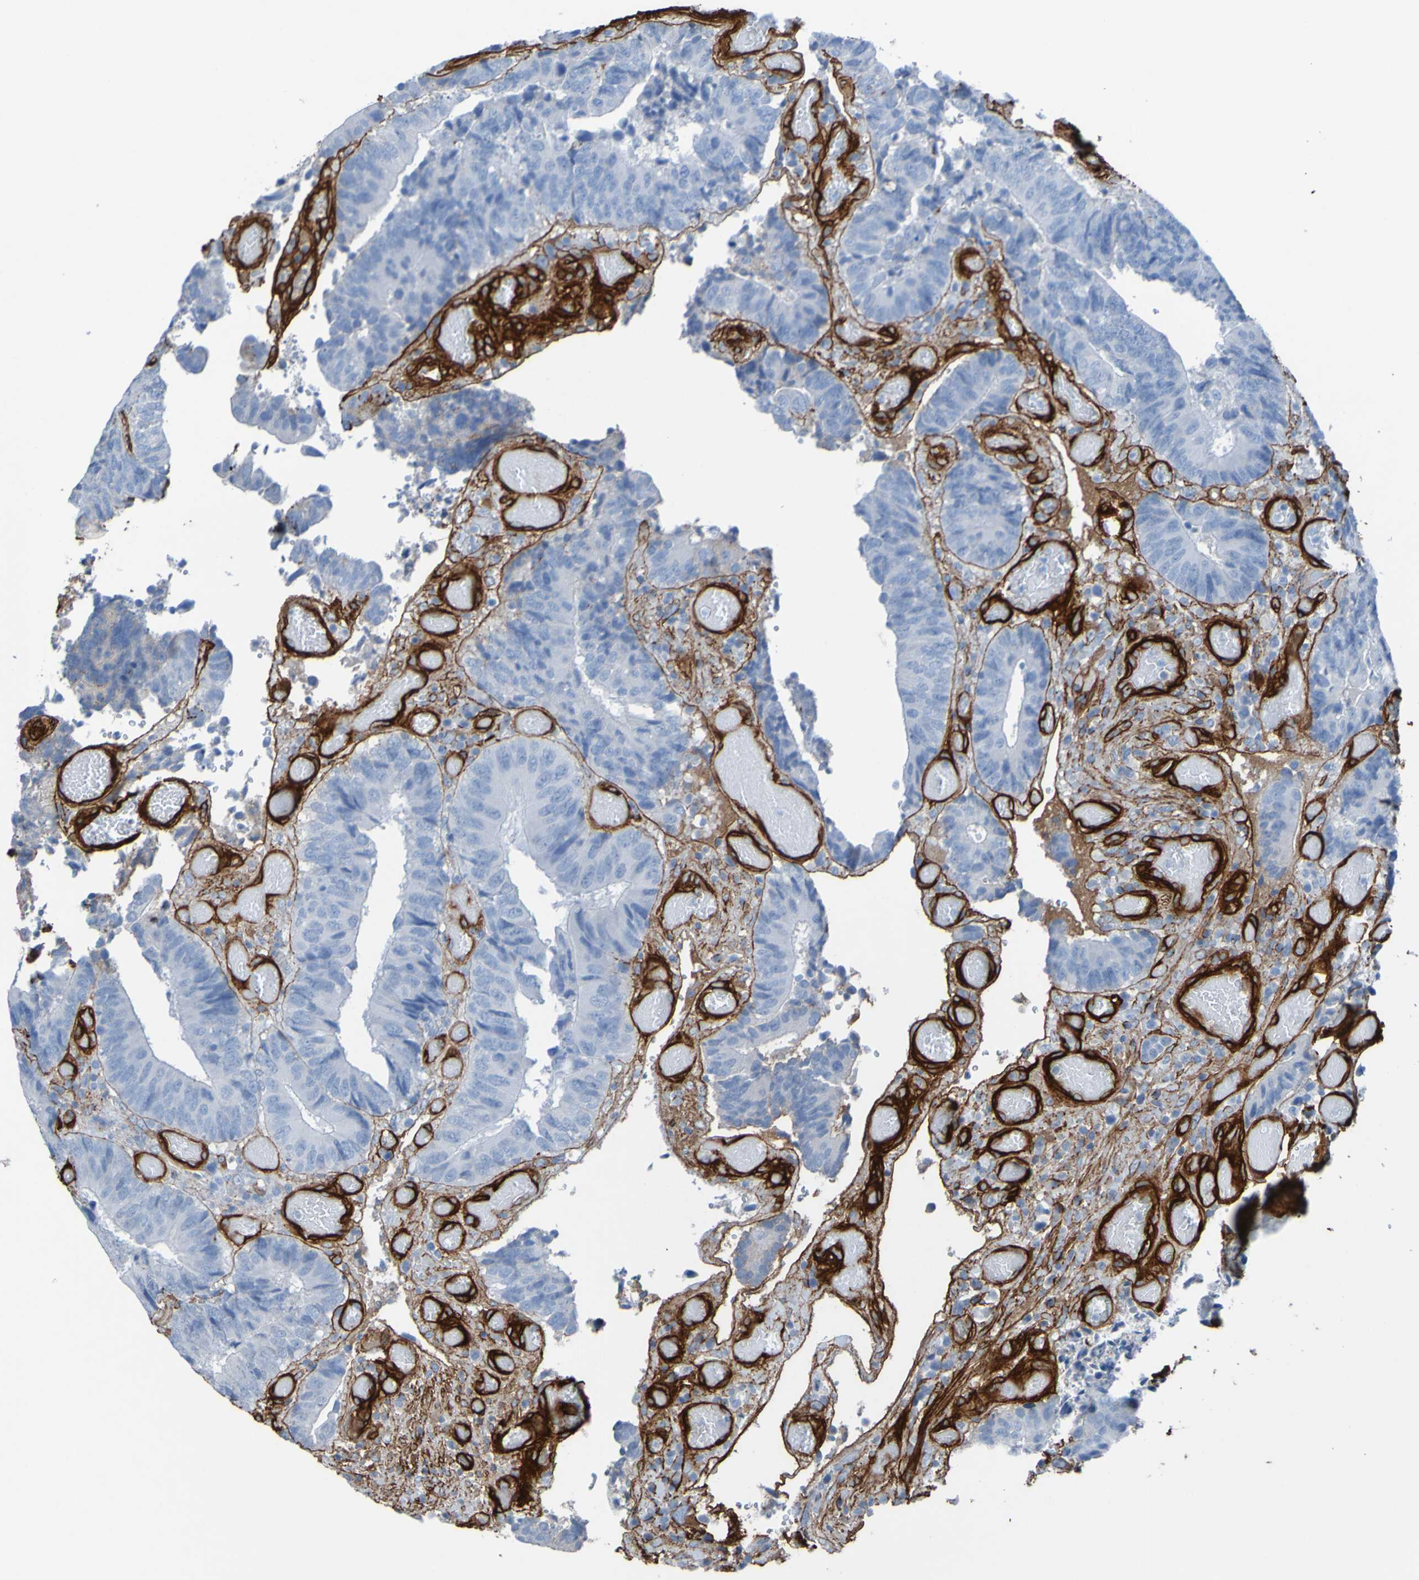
{"staining": {"intensity": "negative", "quantity": "none", "location": "none"}, "tissue": "colorectal cancer", "cell_type": "Tumor cells", "image_type": "cancer", "snomed": [{"axis": "morphology", "description": "Adenocarcinoma, NOS"}, {"axis": "topography", "description": "Rectum"}], "caption": "Human colorectal cancer (adenocarcinoma) stained for a protein using immunohistochemistry shows no expression in tumor cells.", "gene": "COL4A2", "patient": {"sex": "male", "age": 72}}